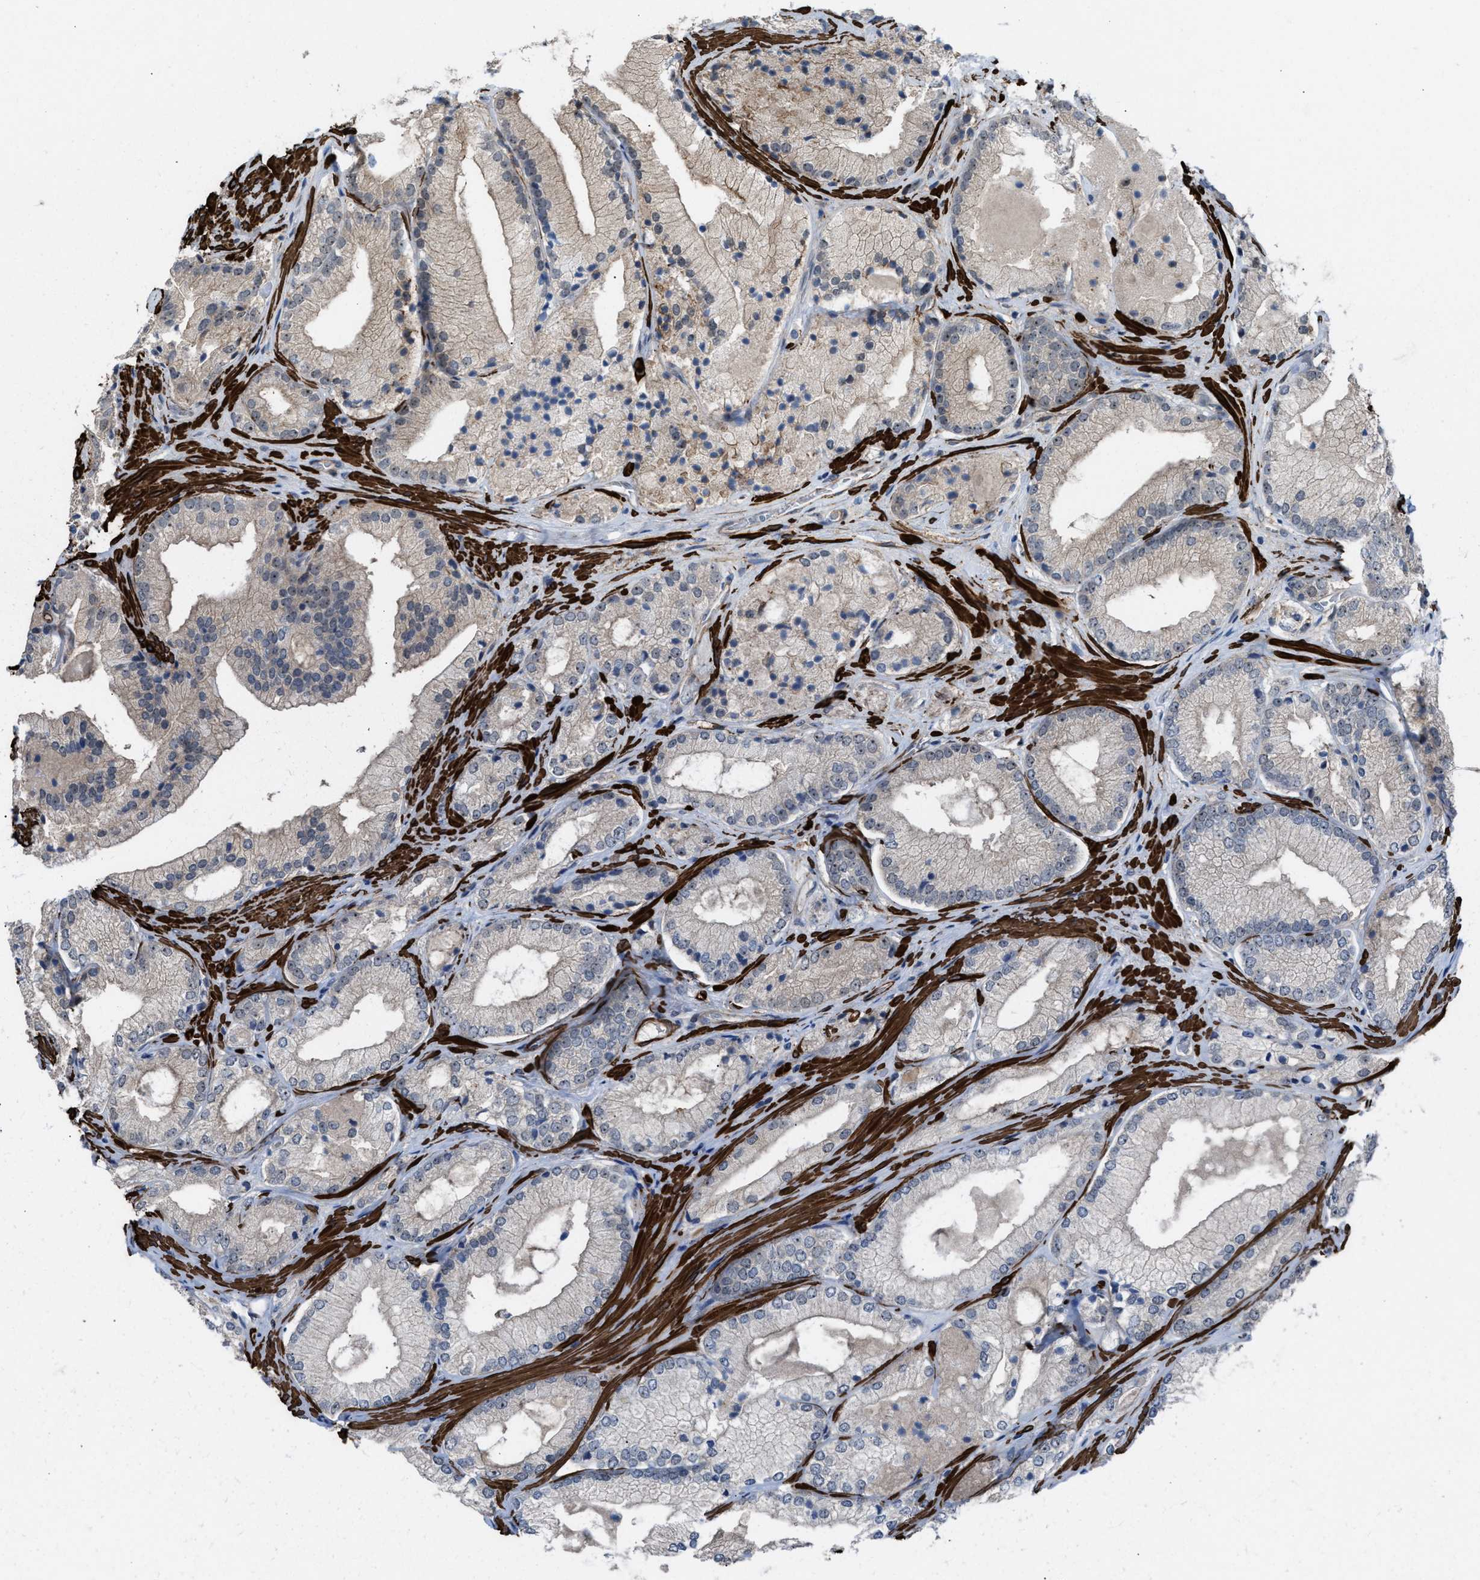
{"staining": {"intensity": "weak", "quantity": "<25%", "location": "nuclear"}, "tissue": "prostate cancer", "cell_type": "Tumor cells", "image_type": "cancer", "snomed": [{"axis": "morphology", "description": "Adenocarcinoma, Low grade"}, {"axis": "topography", "description": "Prostate"}], "caption": "Image shows no significant protein expression in tumor cells of prostate cancer (adenocarcinoma (low-grade)).", "gene": "NQO2", "patient": {"sex": "male", "age": 65}}